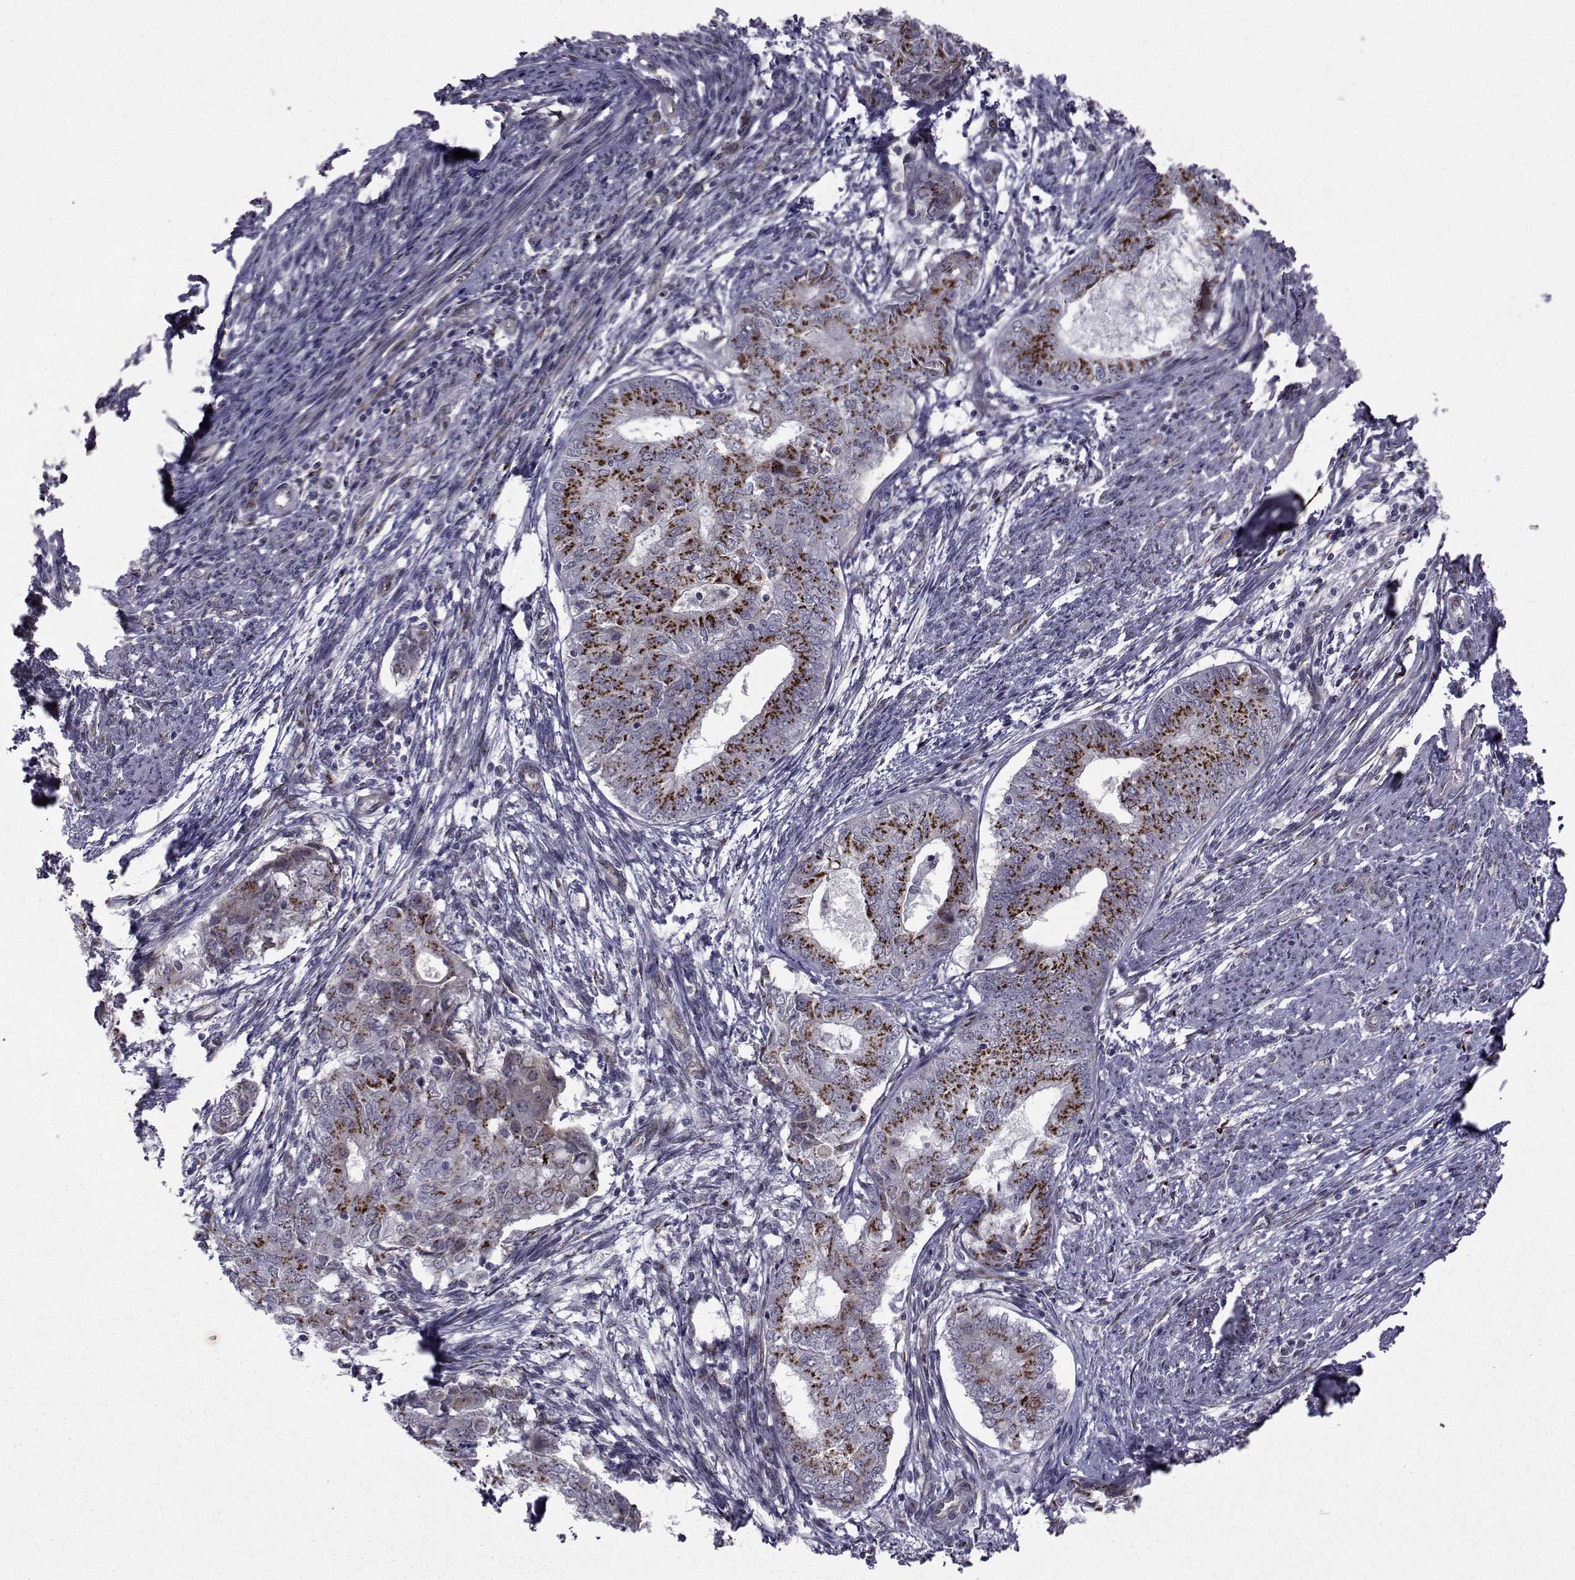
{"staining": {"intensity": "strong", "quantity": "25%-75%", "location": "cytoplasmic/membranous"}, "tissue": "endometrial cancer", "cell_type": "Tumor cells", "image_type": "cancer", "snomed": [{"axis": "morphology", "description": "Adenocarcinoma, NOS"}, {"axis": "topography", "description": "Endometrium"}], "caption": "This photomicrograph exhibits endometrial adenocarcinoma stained with immunohistochemistry (IHC) to label a protein in brown. The cytoplasmic/membranous of tumor cells show strong positivity for the protein. Nuclei are counter-stained blue.", "gene": "ATP6V1C2", "patient": {"sex": "female", "age": 62}}